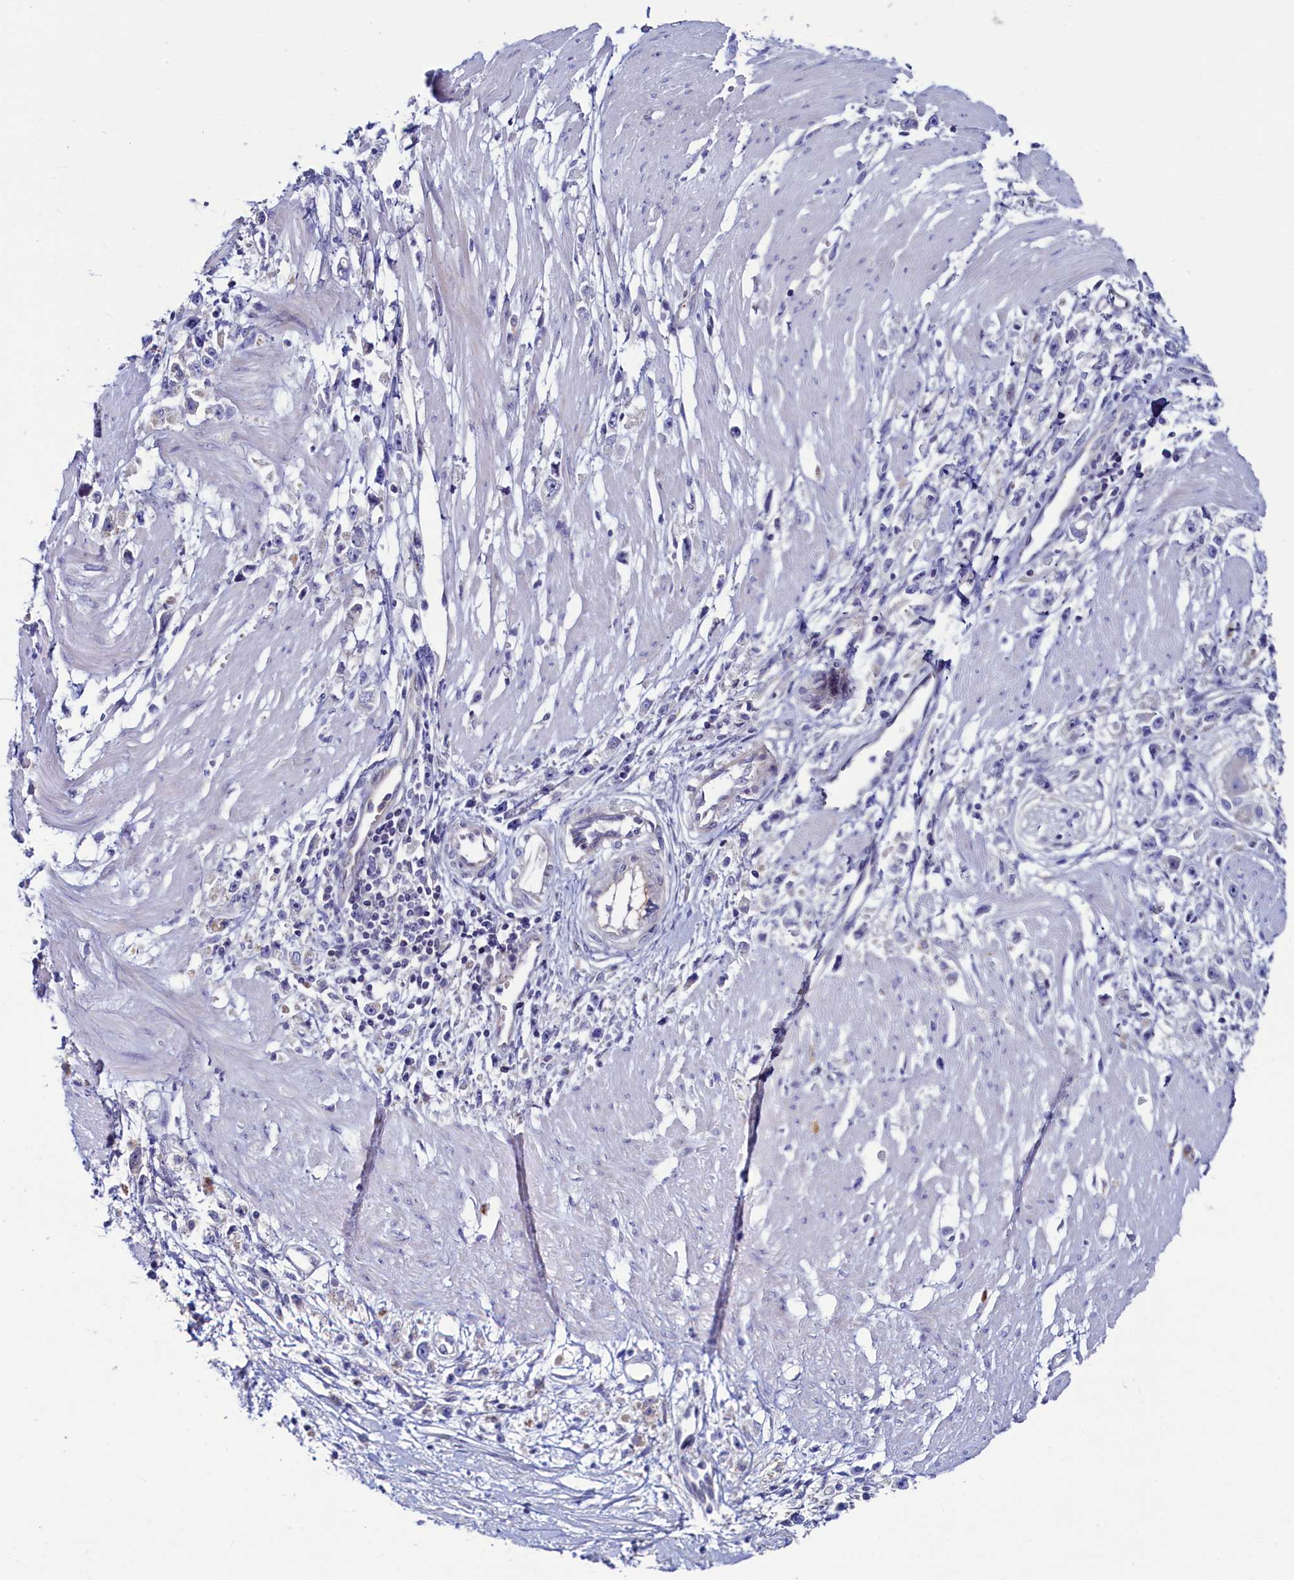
{"staining": {"intensity": "negative", "quantity": "none", "location": "none"}, "tissue": "stomach cancer", "cell_type": "Tumor cells", "image_type": "cancer", "snomed": [{"axis": "morphology", "description": "Adenocarcinoma, NOS"}, {"axis": "topography", "description": "Stomach"}], "caption": "High power microscopy micrograph of an immunohistochemistry (IHC) photomicrograph of stomach adenocarcinoma, revealing no significant staining in tumor cells.", "gene": "ASTE1", "patient": {"sex": "female", "age": 59}}